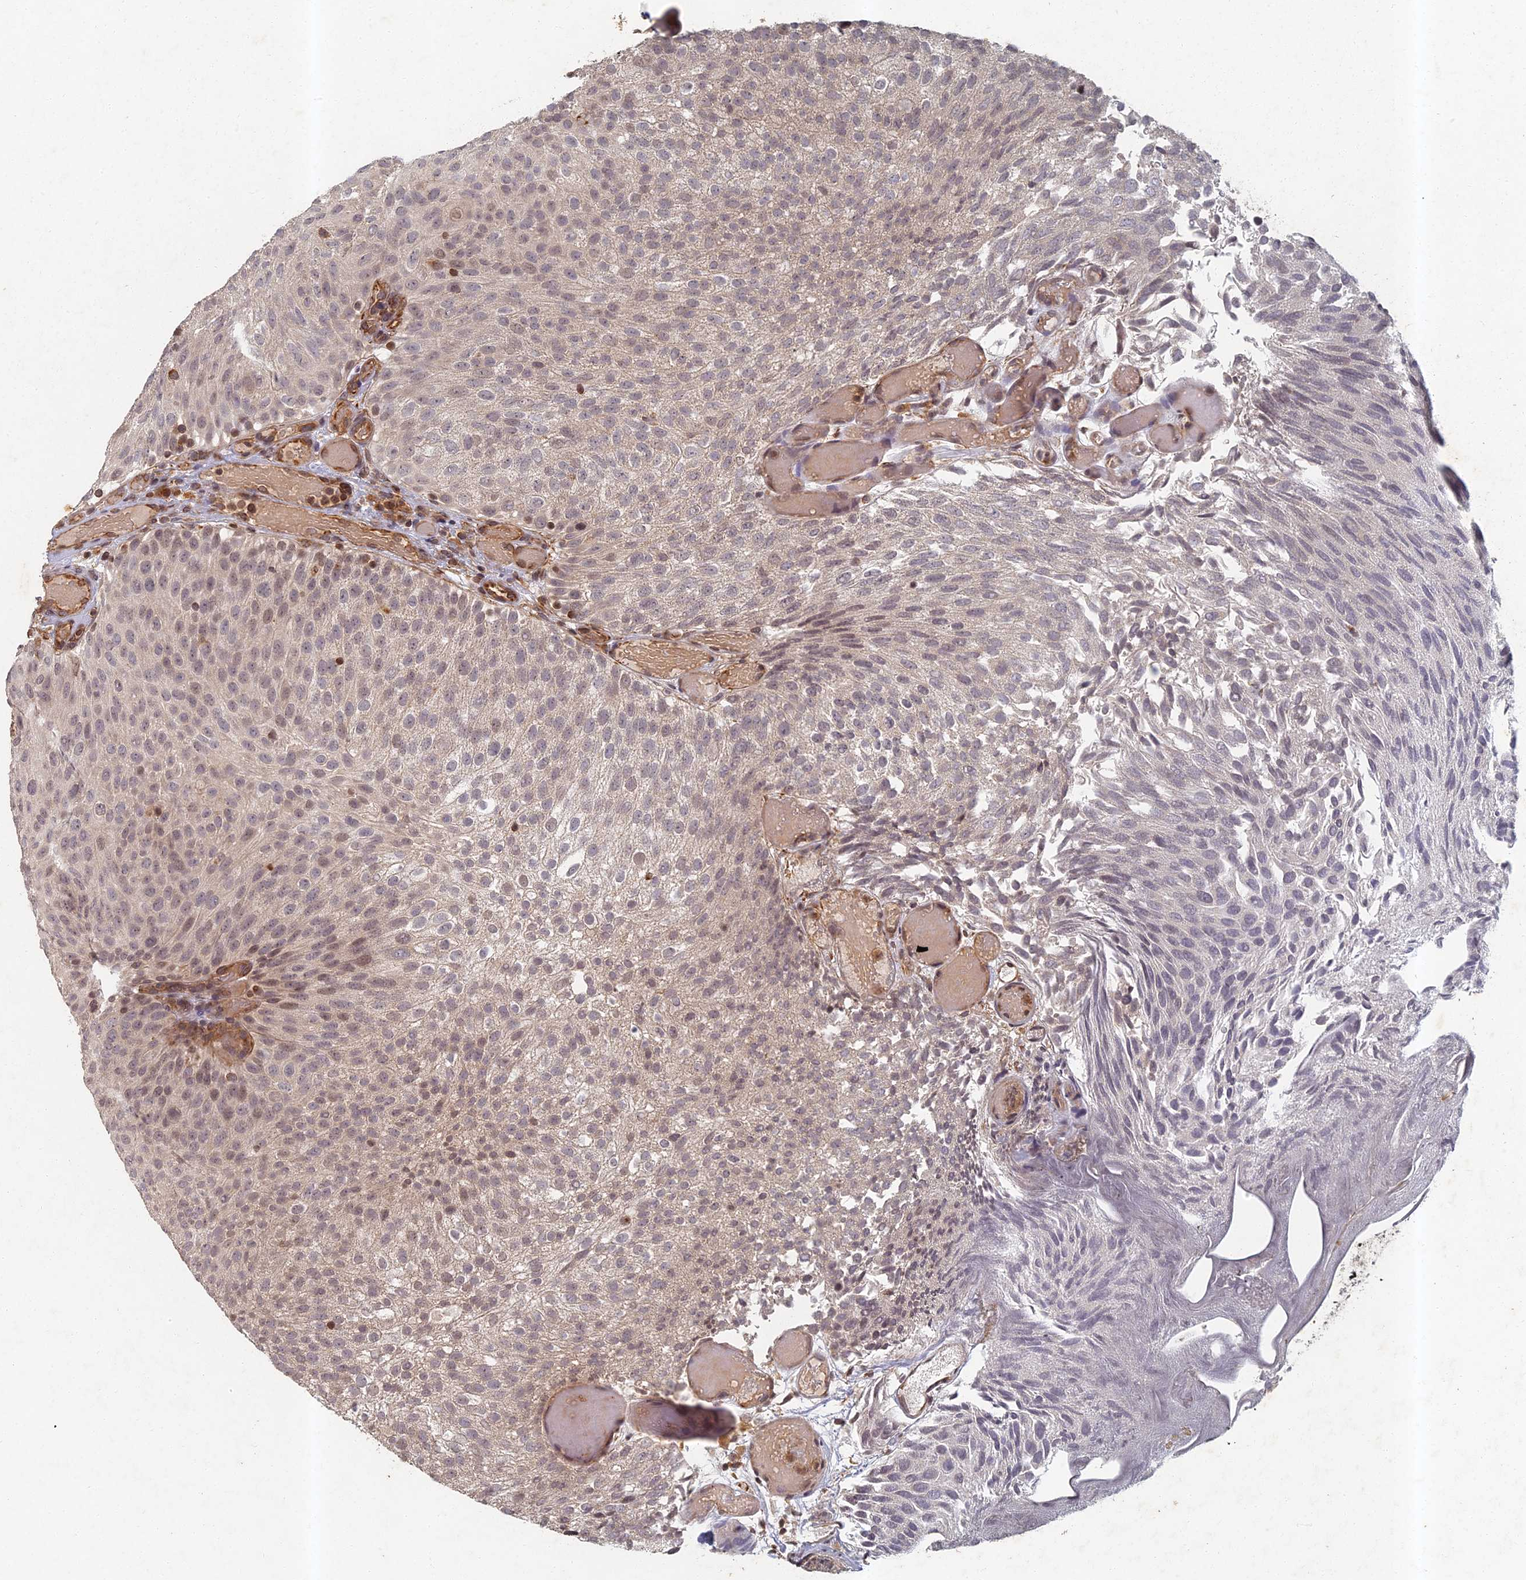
{"staining": {"intensity": "weak", "quantity": "<25%", "location": "nuclear"}, "tissue": "urothelial cancer", "cell_type": "Tumor cells", "image_type": "cancer", "snomed": [{"axis": "morphology", "description": "Urothelial carcinoma, Low grade"}, {"axis": "topography", "description": "Urinary bladder"}], "caption": "Histopathology image shows no significant protein positivity in tumor cells of low-grade urothelial carcinoma.", "gene": "ABCB10", "patient": {"sex": "male", "age": 78}}